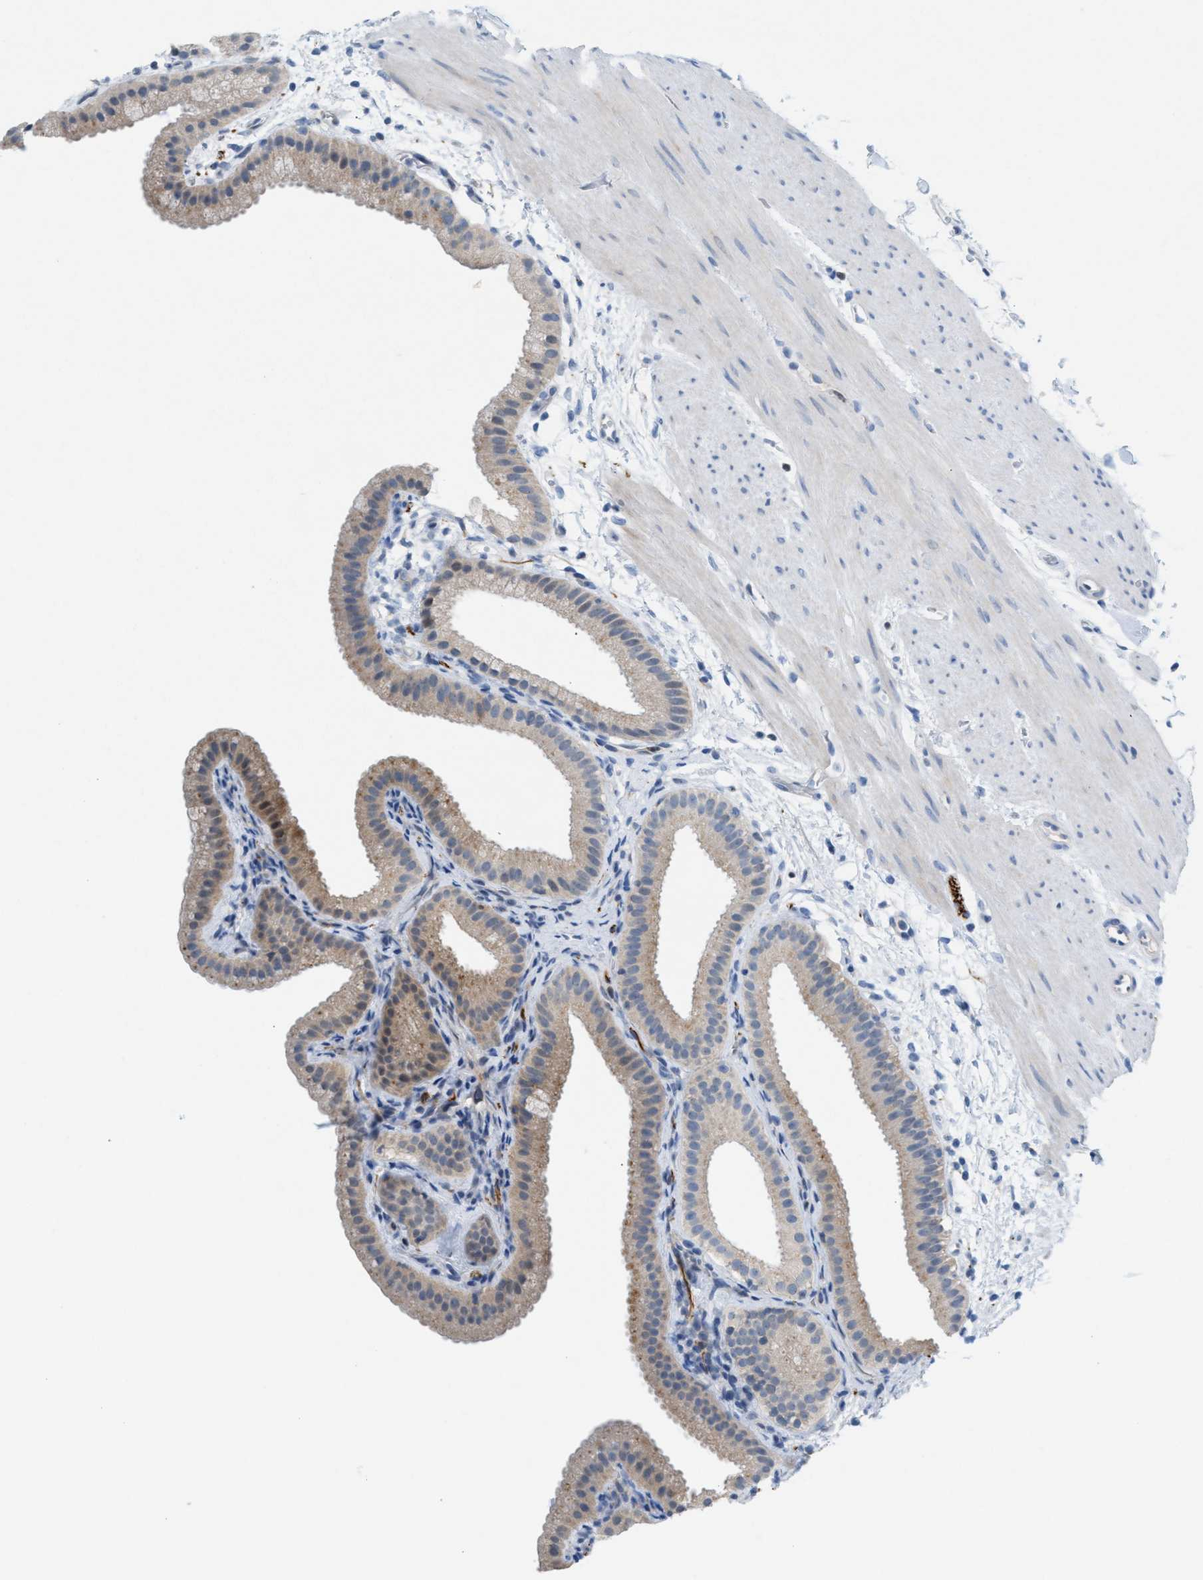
{"staining": {"intensity": "weak", "quantity": "25%-75%", "location": "cytoplasmic/membranous"}, "tissue": "gallbladder", "cell_type": "Glandular cells", "image_type": "normal", "snomed": [{"axis": "morphology", "description": "Normal tissue, NOS"}, {"axis": "topography", "description": "Gallbladder"}], "caption": "A high-resolution micrograph shows IHC staining of normal gallbladder, which exhibits weak cytoplasmic/membranous staining in about 25%-75% of glandular cells.", "gene": "PPM1D", "patient": {"sex": "female", "age": 64}}